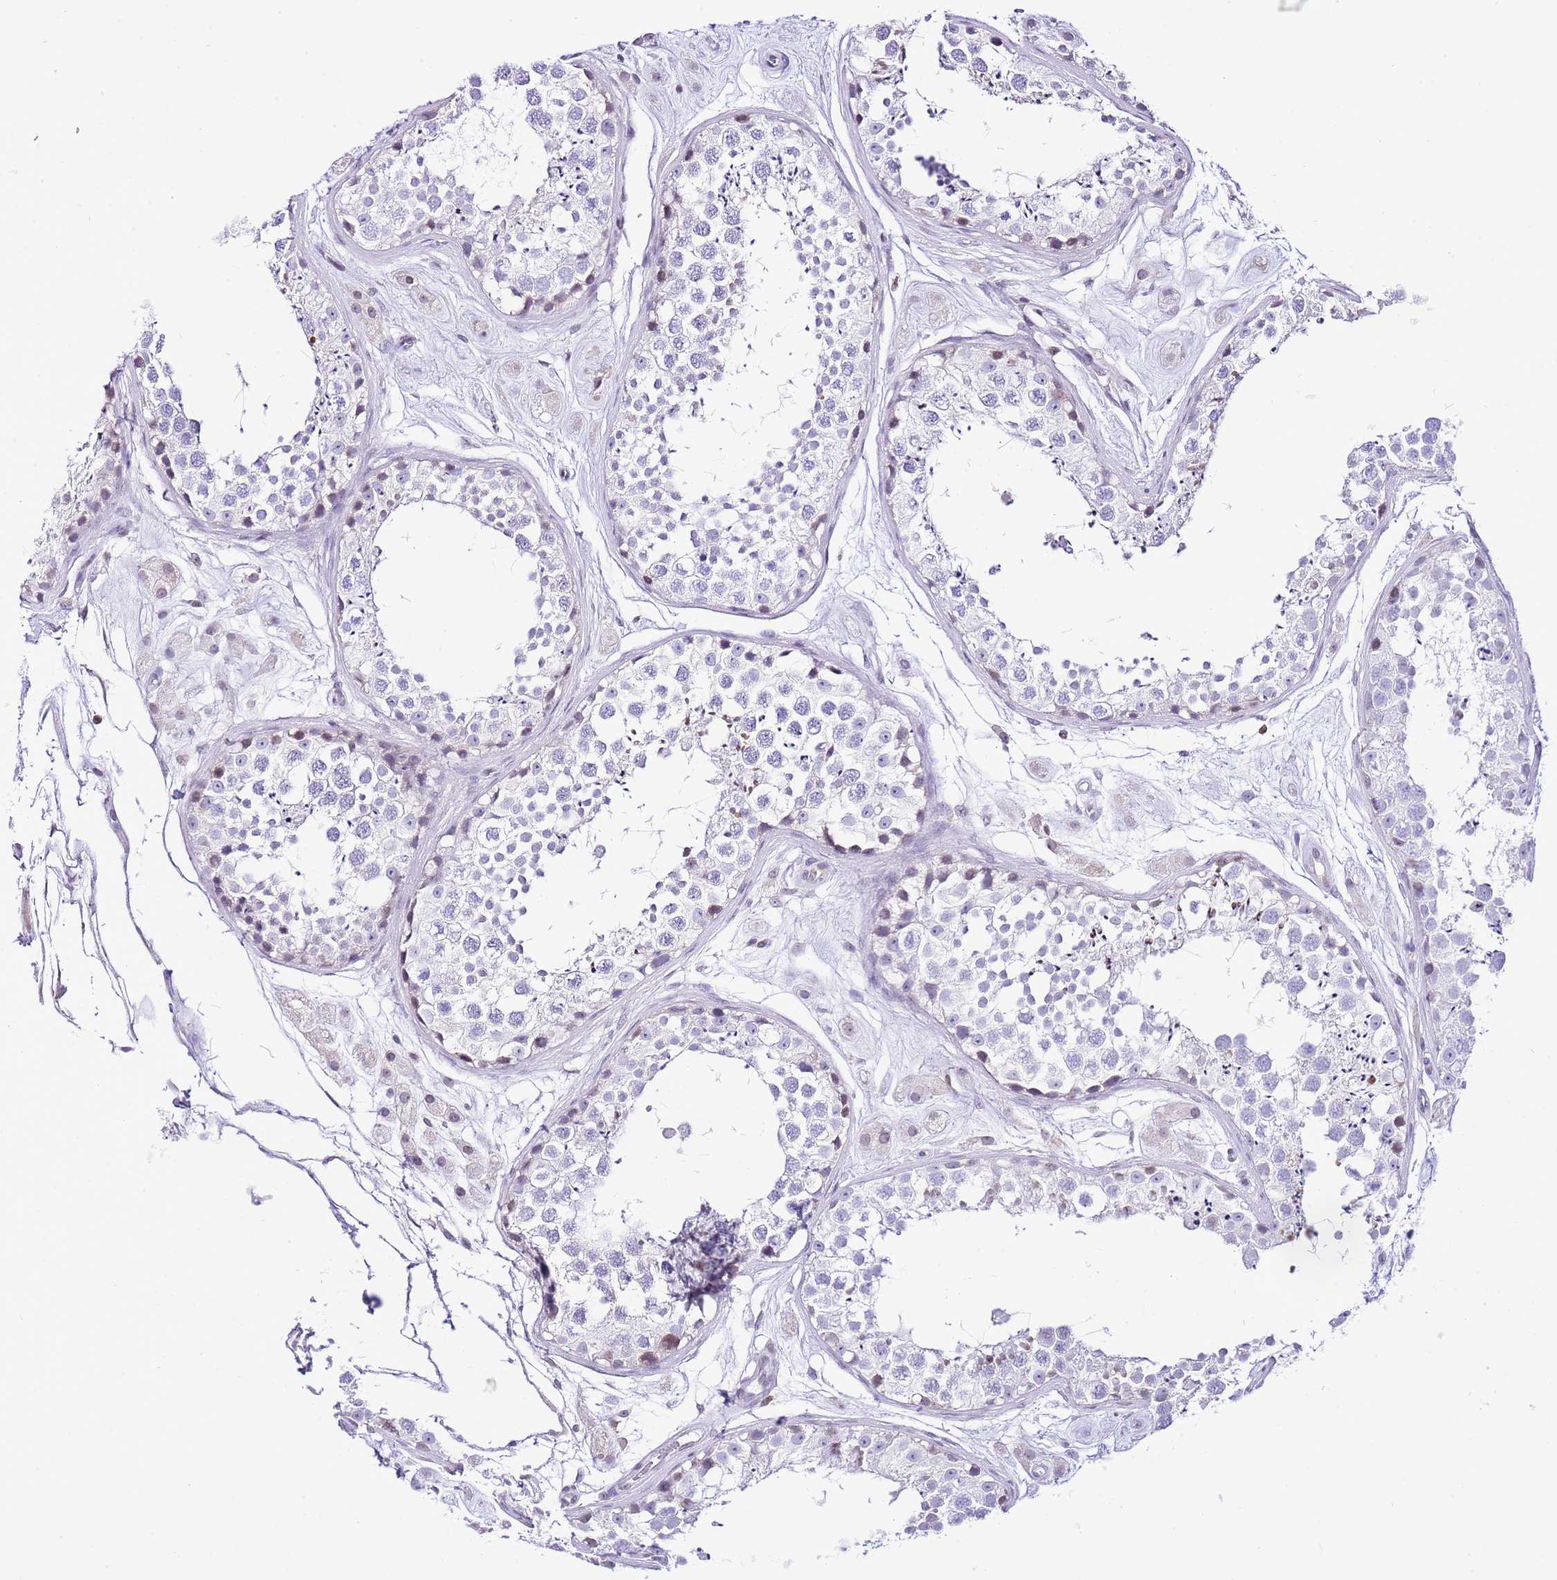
{"staining": {"intensity": "negative", "quantity": "none", "location": "none"}, "tissue": "testis", "cell_type": "Cells in seminiferous ducts", "image_type": "normal", "snomed": [{"axis": "morphology", "description": "Normal tissue, NOS"}, {"axis": "topography", "description": "Testis"}], "caption": "This histopathology image is of normal testis stained with IHC to label a protein in brown with the nuclei are counter-stained blue. There is no staining in cells in seminiferous ducts. Nuclei are stained in blue.", "gene": "PRR15", "patient": {"sex": "male", "age": 25}}